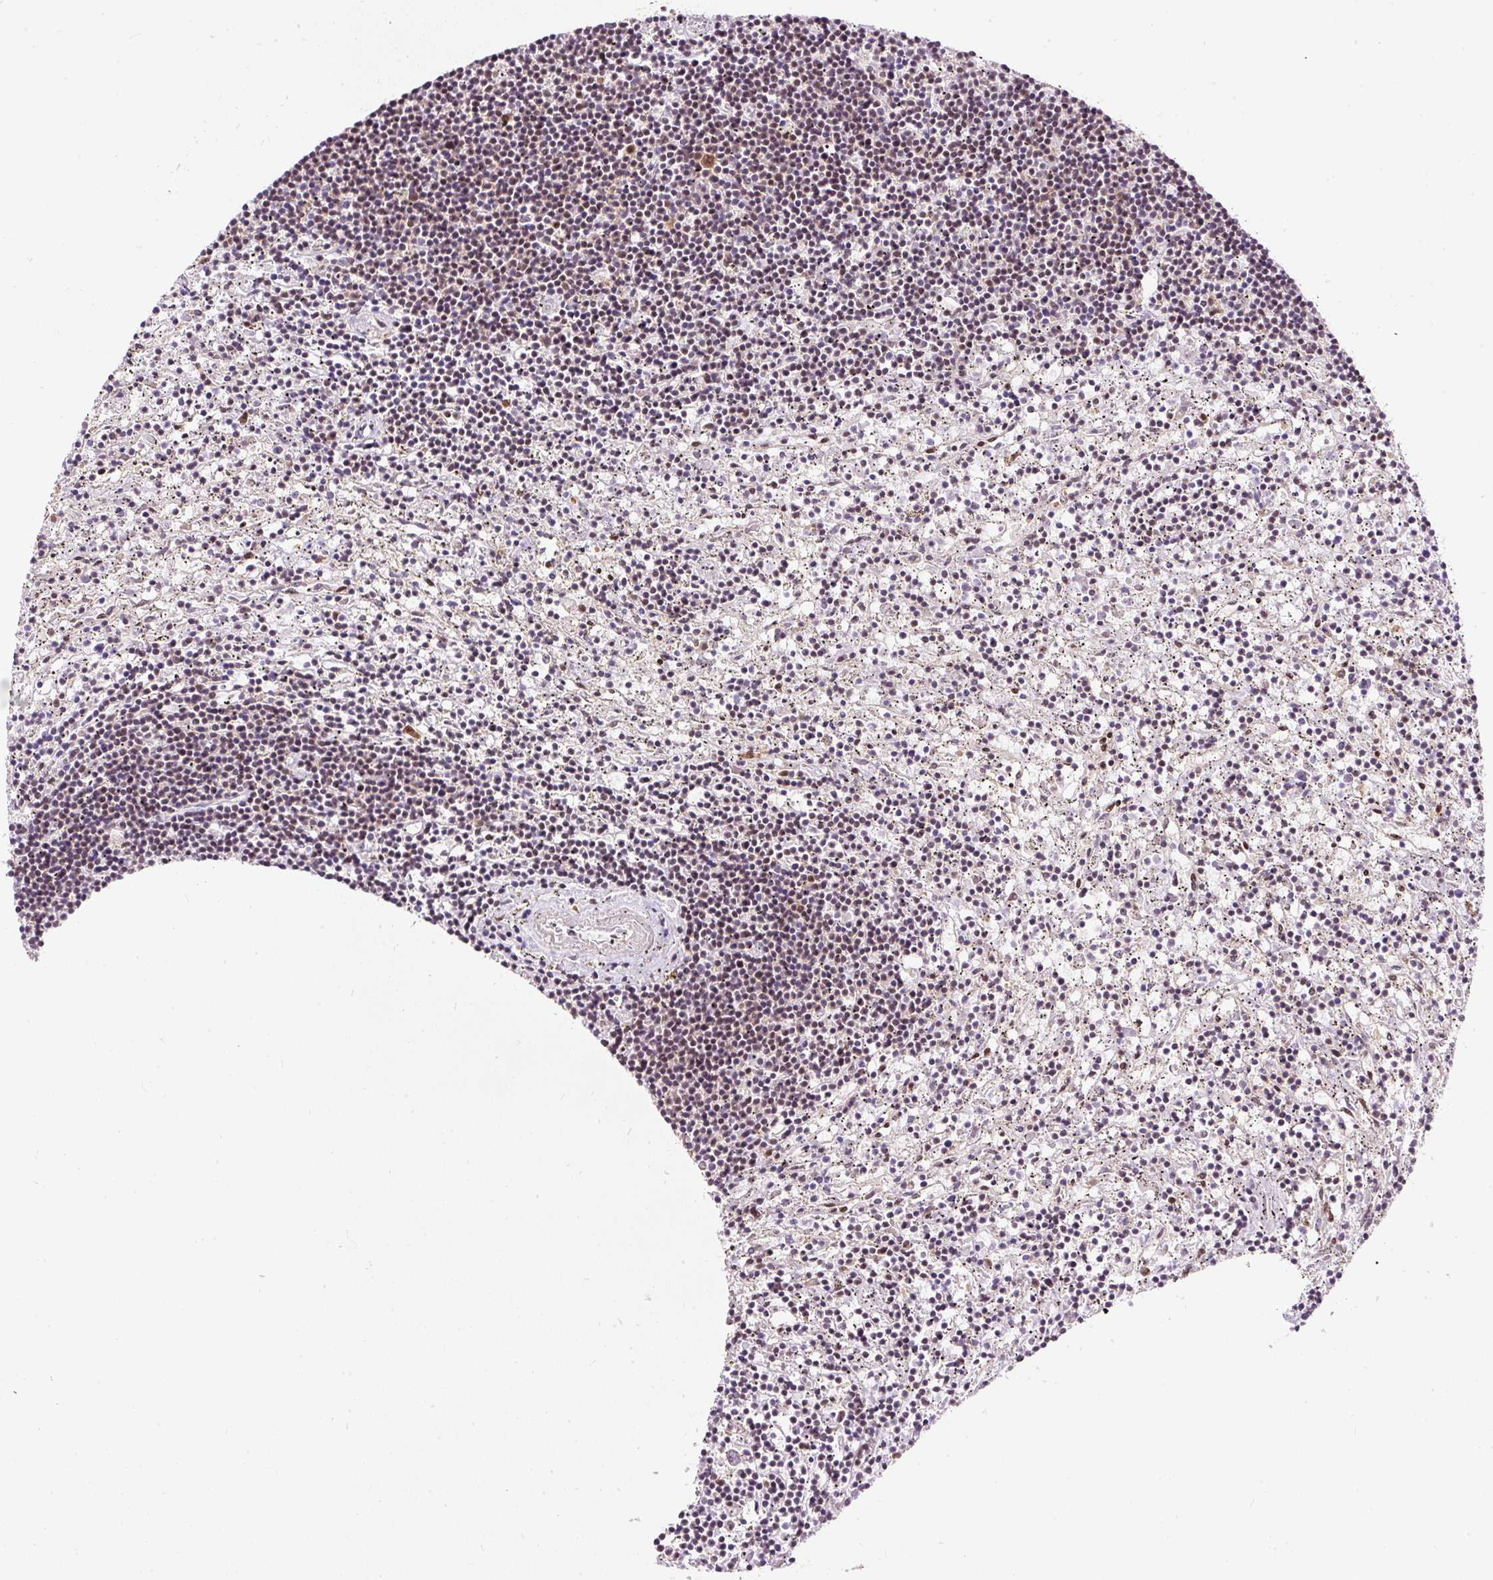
{"staining": {"intensity": "negative", "quantity": "none", "location": "none"}, "tissue": "lymphoma", "cell_type": "Tumor cells", "image_type": "cancer", "snomed": [{"axis": "morphology", "description": "Malignant lymphoma, non-Hodgkin's type, Low grade"}, {"axis": "topography", "description": "Spleen"}], "caption": "This is an immunohistochemistry photomicrograph of low-grade malignant lymphoma, non-Hodgkin's type. There is no staining in tumor cells.", "gene": "HNRNPC", "patient": {"sex": "male", "age": 76}}